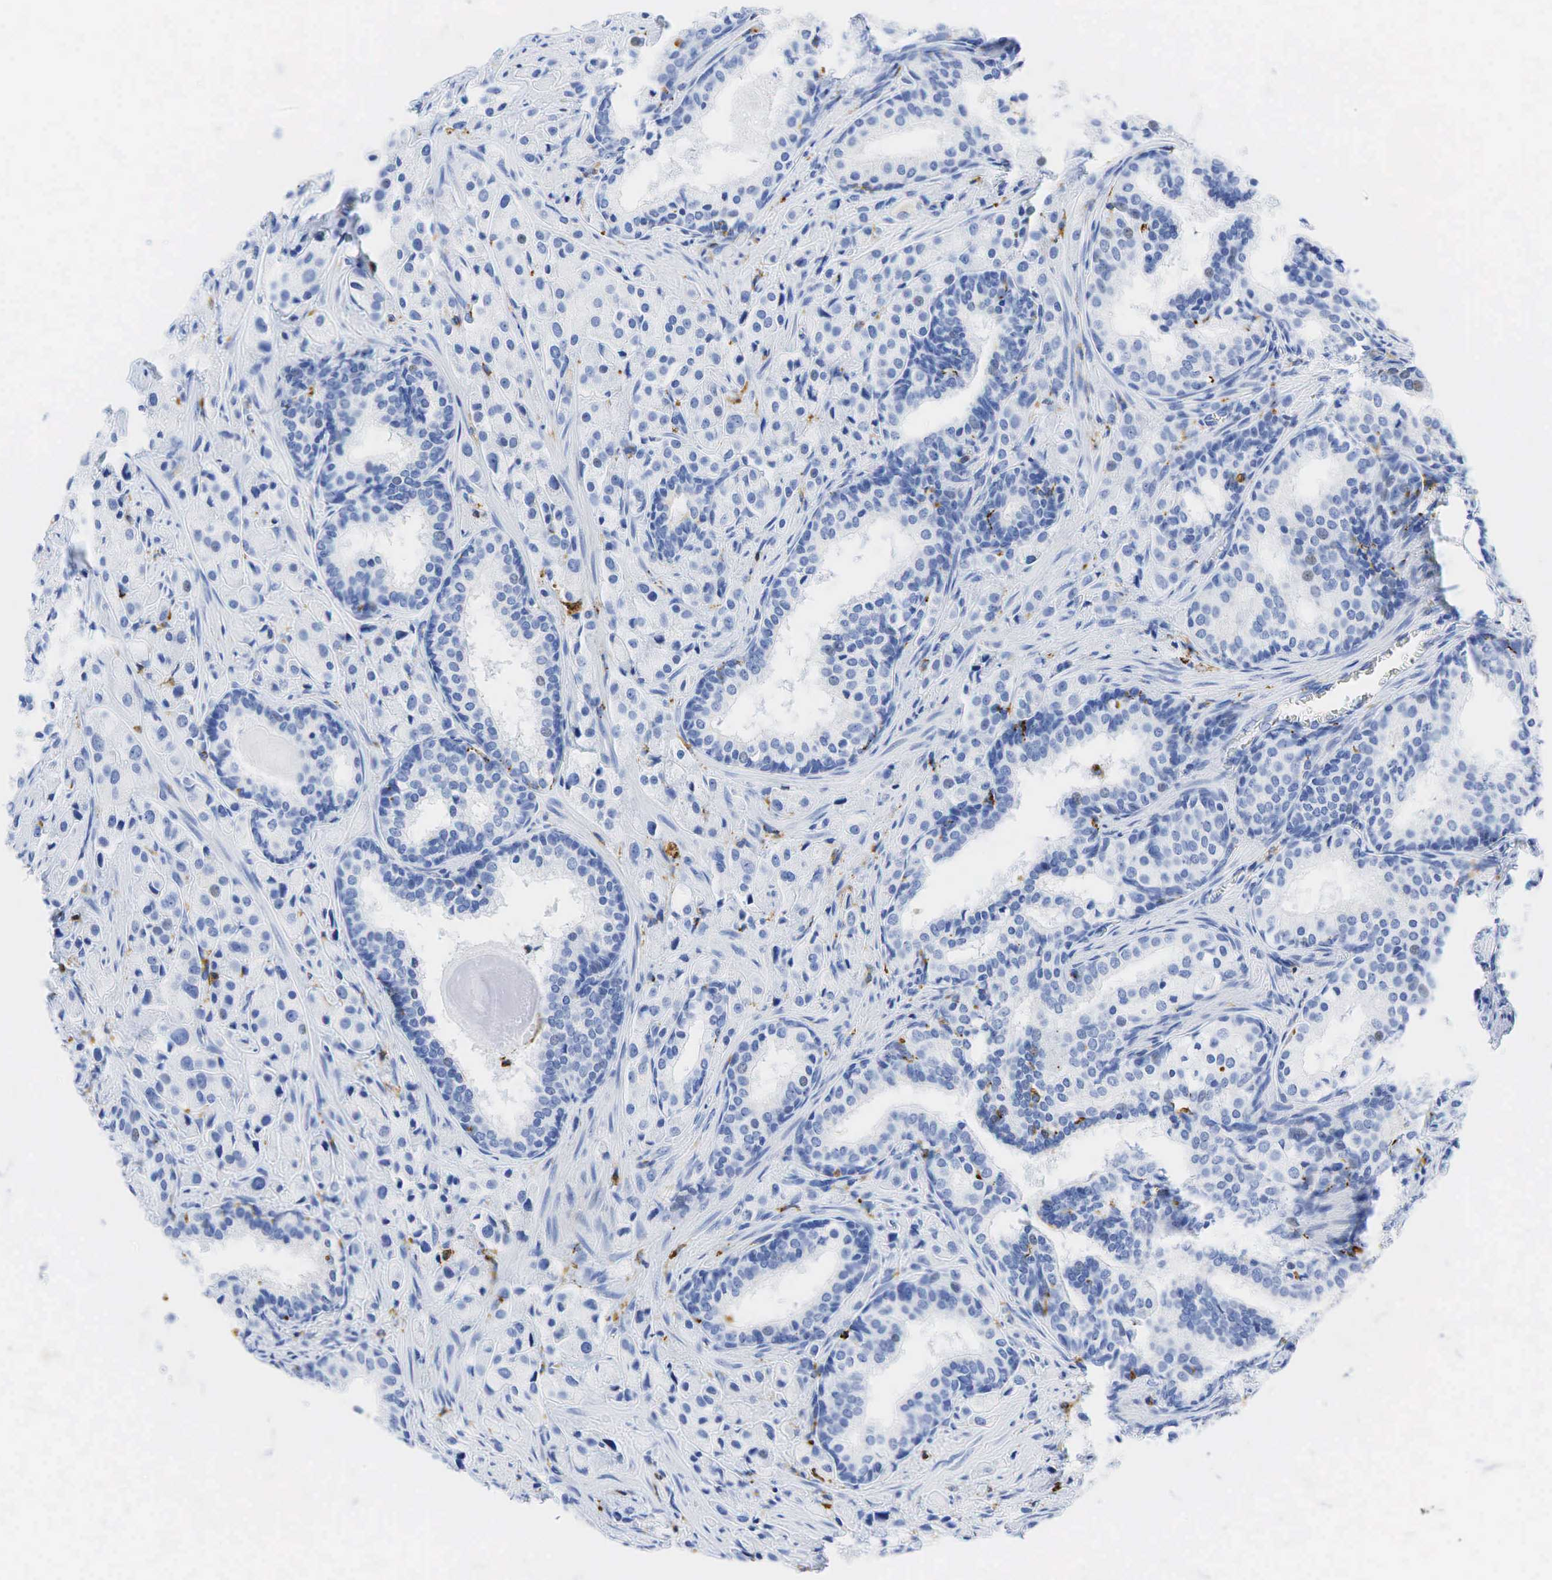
{"staining": {"intensity": "negative", "quantity": "none", "location": "none"}, "tissue": "prostate cancer", "cell_type": "Tumor cells", "image_type": "cancer", "snomed": [{"axis": "morphology", "description": "Adenocarcinoma, Medium grade"}, {"axis": "topography", "description": "Prostate"}], "caption": "This photomicrograph is of prostate cancer stained with IHC to label a protein in brown with the nuclei are counter-stained blue. There is no positivity in tumor cells. The staining was performed using DAB to visualize the protein expression in brown, while the nuclei were stained in blue with hematoxylin (Magnification: 20x).", "gene": "CD68", "patient": {"sex": "male", "age": 70}}